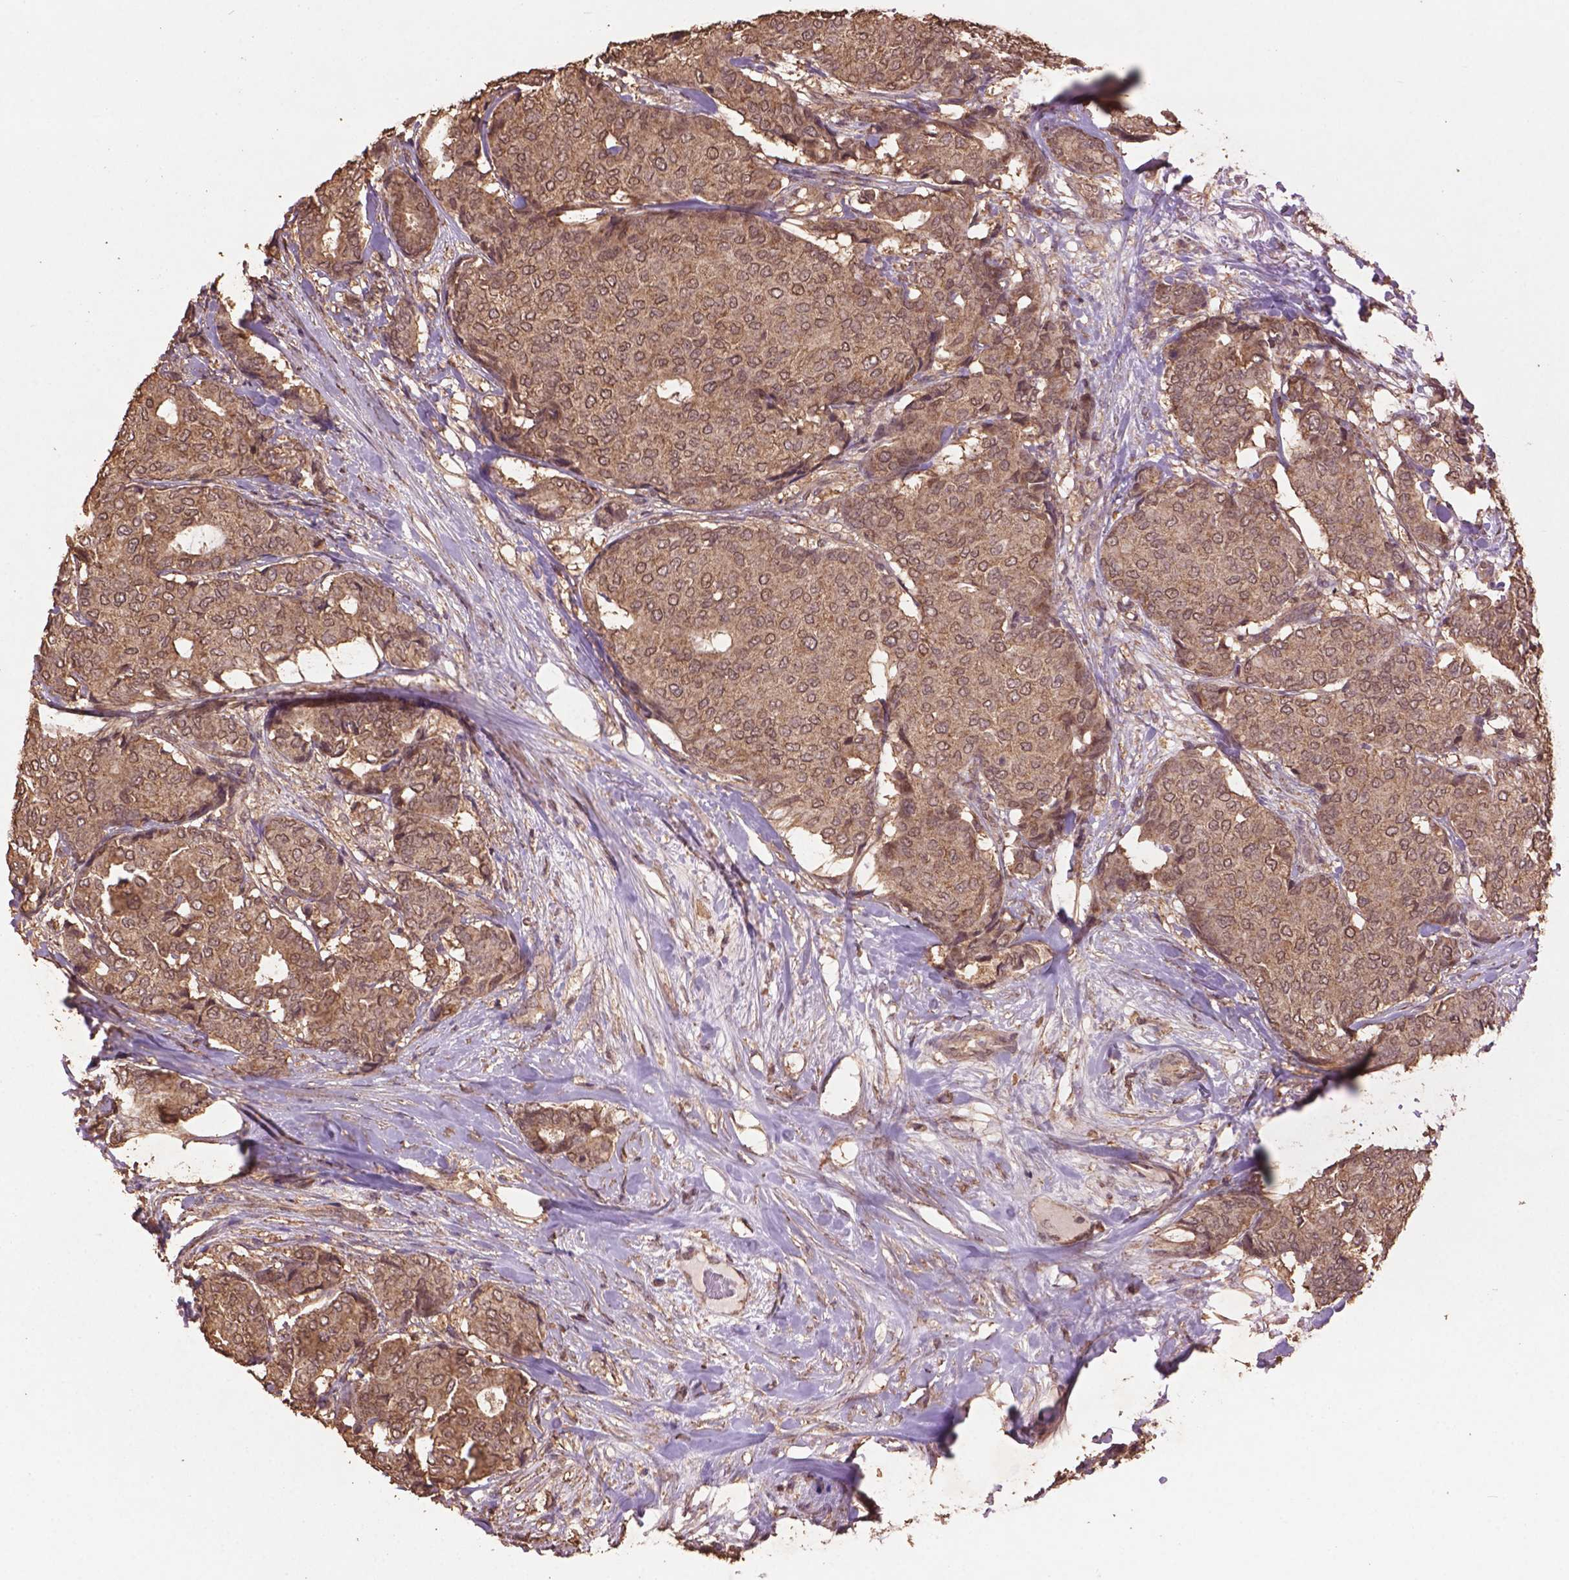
{"staining": {"intensity": "weak", "quantity": ">75%", "location": "cytoplasmic/membranous"}, "tissue": "breast cancer", "cell_type": "Tumor cells", "image_type": "cancer", "snomed": [{"axis": "morphology", "description": "Duct carcinoma"}, {"axis": "topography", "description": "Breast"}], "caption": "Human breast invasive ductal carcinoma stained for a protein (brown) demonstrates weak cytoplasmic/membranous positive expression in approximately >75% of tumor cells.", "gene": "BABAM1", "patient": {"sex": "female", "age": 75}}